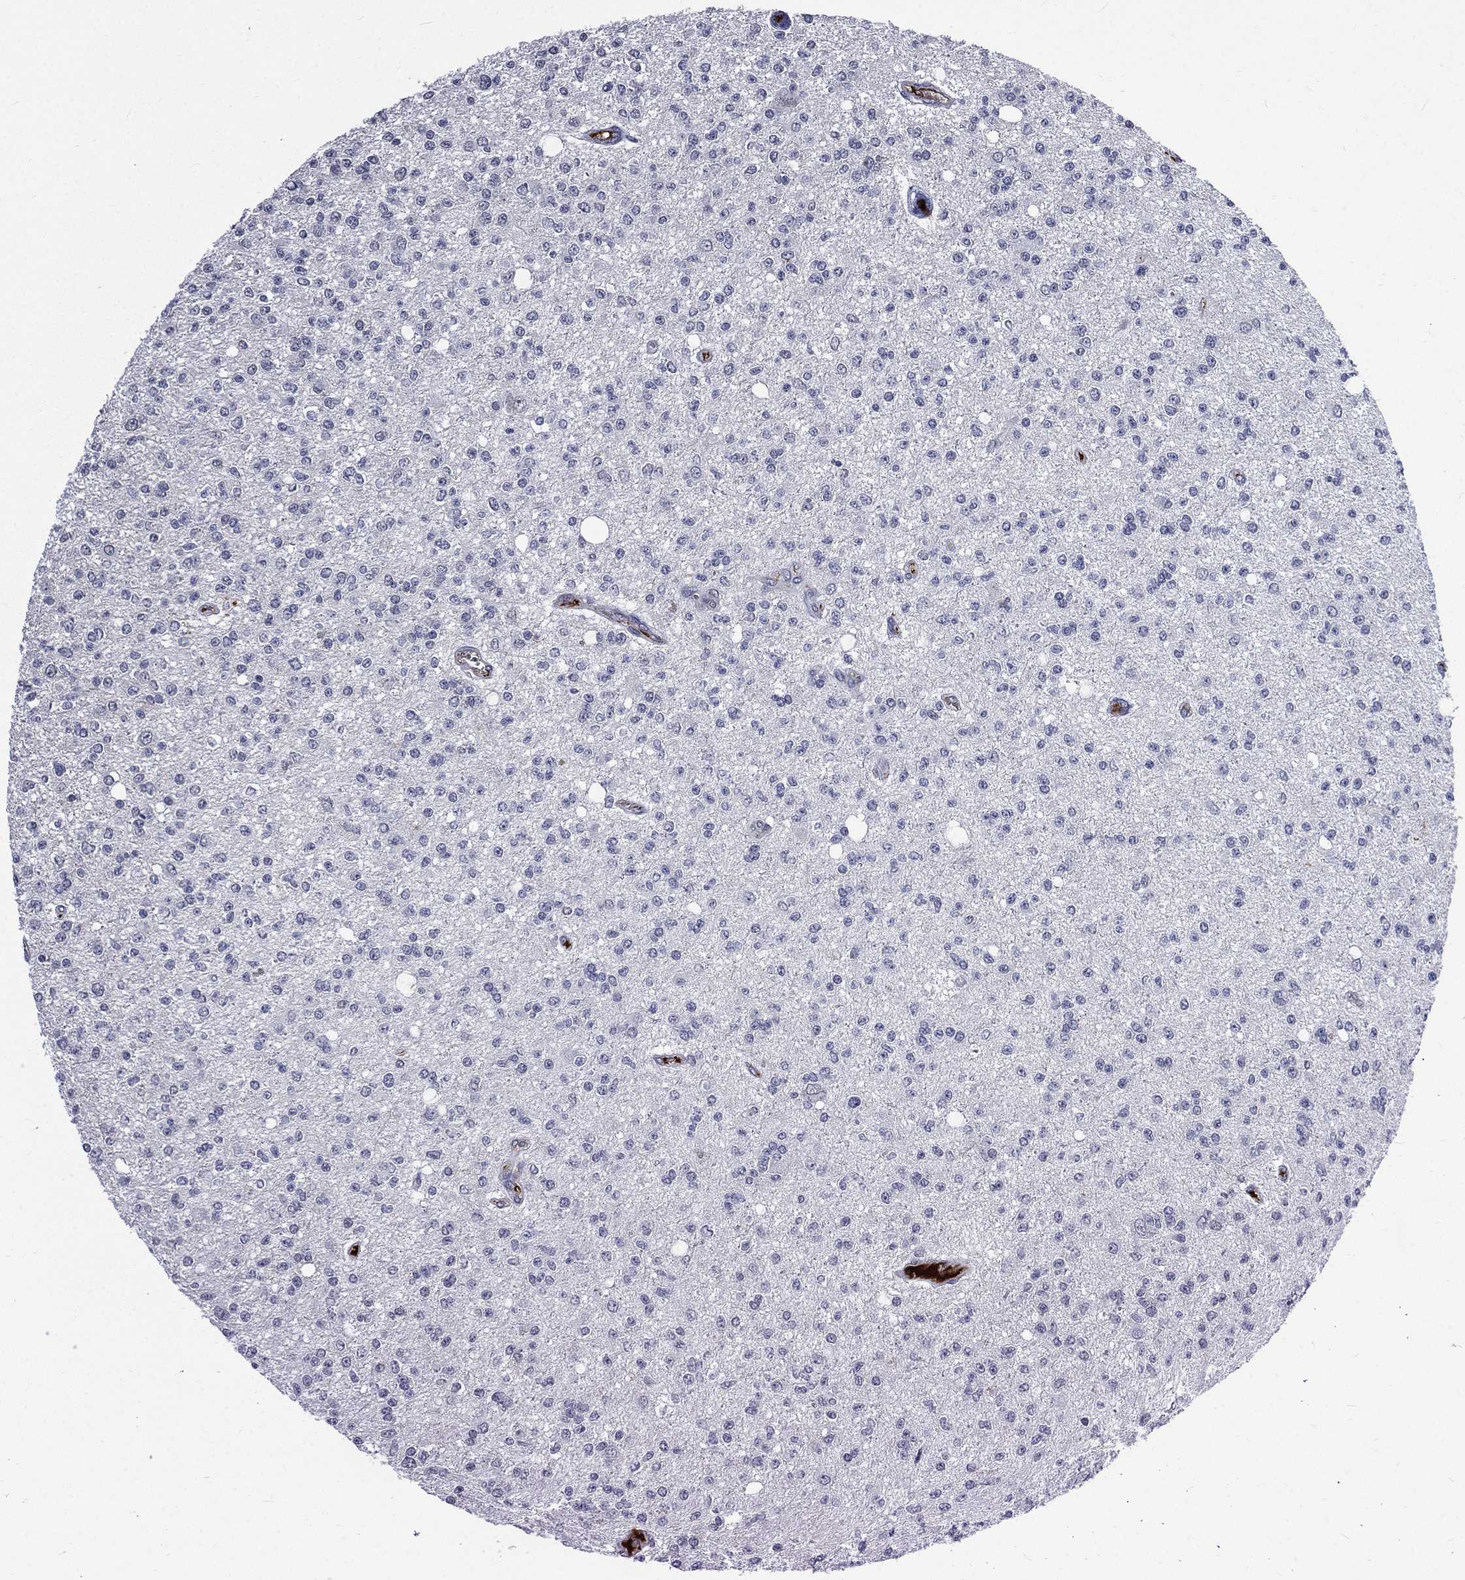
{"staining": {"intensity": "negative", "quantity": "none", "location": "none"}, "tissue": "glioma", "cell_type": "Tumor cells", "image_type": "cancer", "snomed": [{"axis": "morphology", "description": "Glioma, malignant, Low grade"}, {"axis": "topography", "description": "Brain"}], "caption": "The histopathology image reveals no significant expression in tumor cells of malignant glioma (low-grade).", "gene": "FGG", "patient": {"sex": "male", "age": 67}}